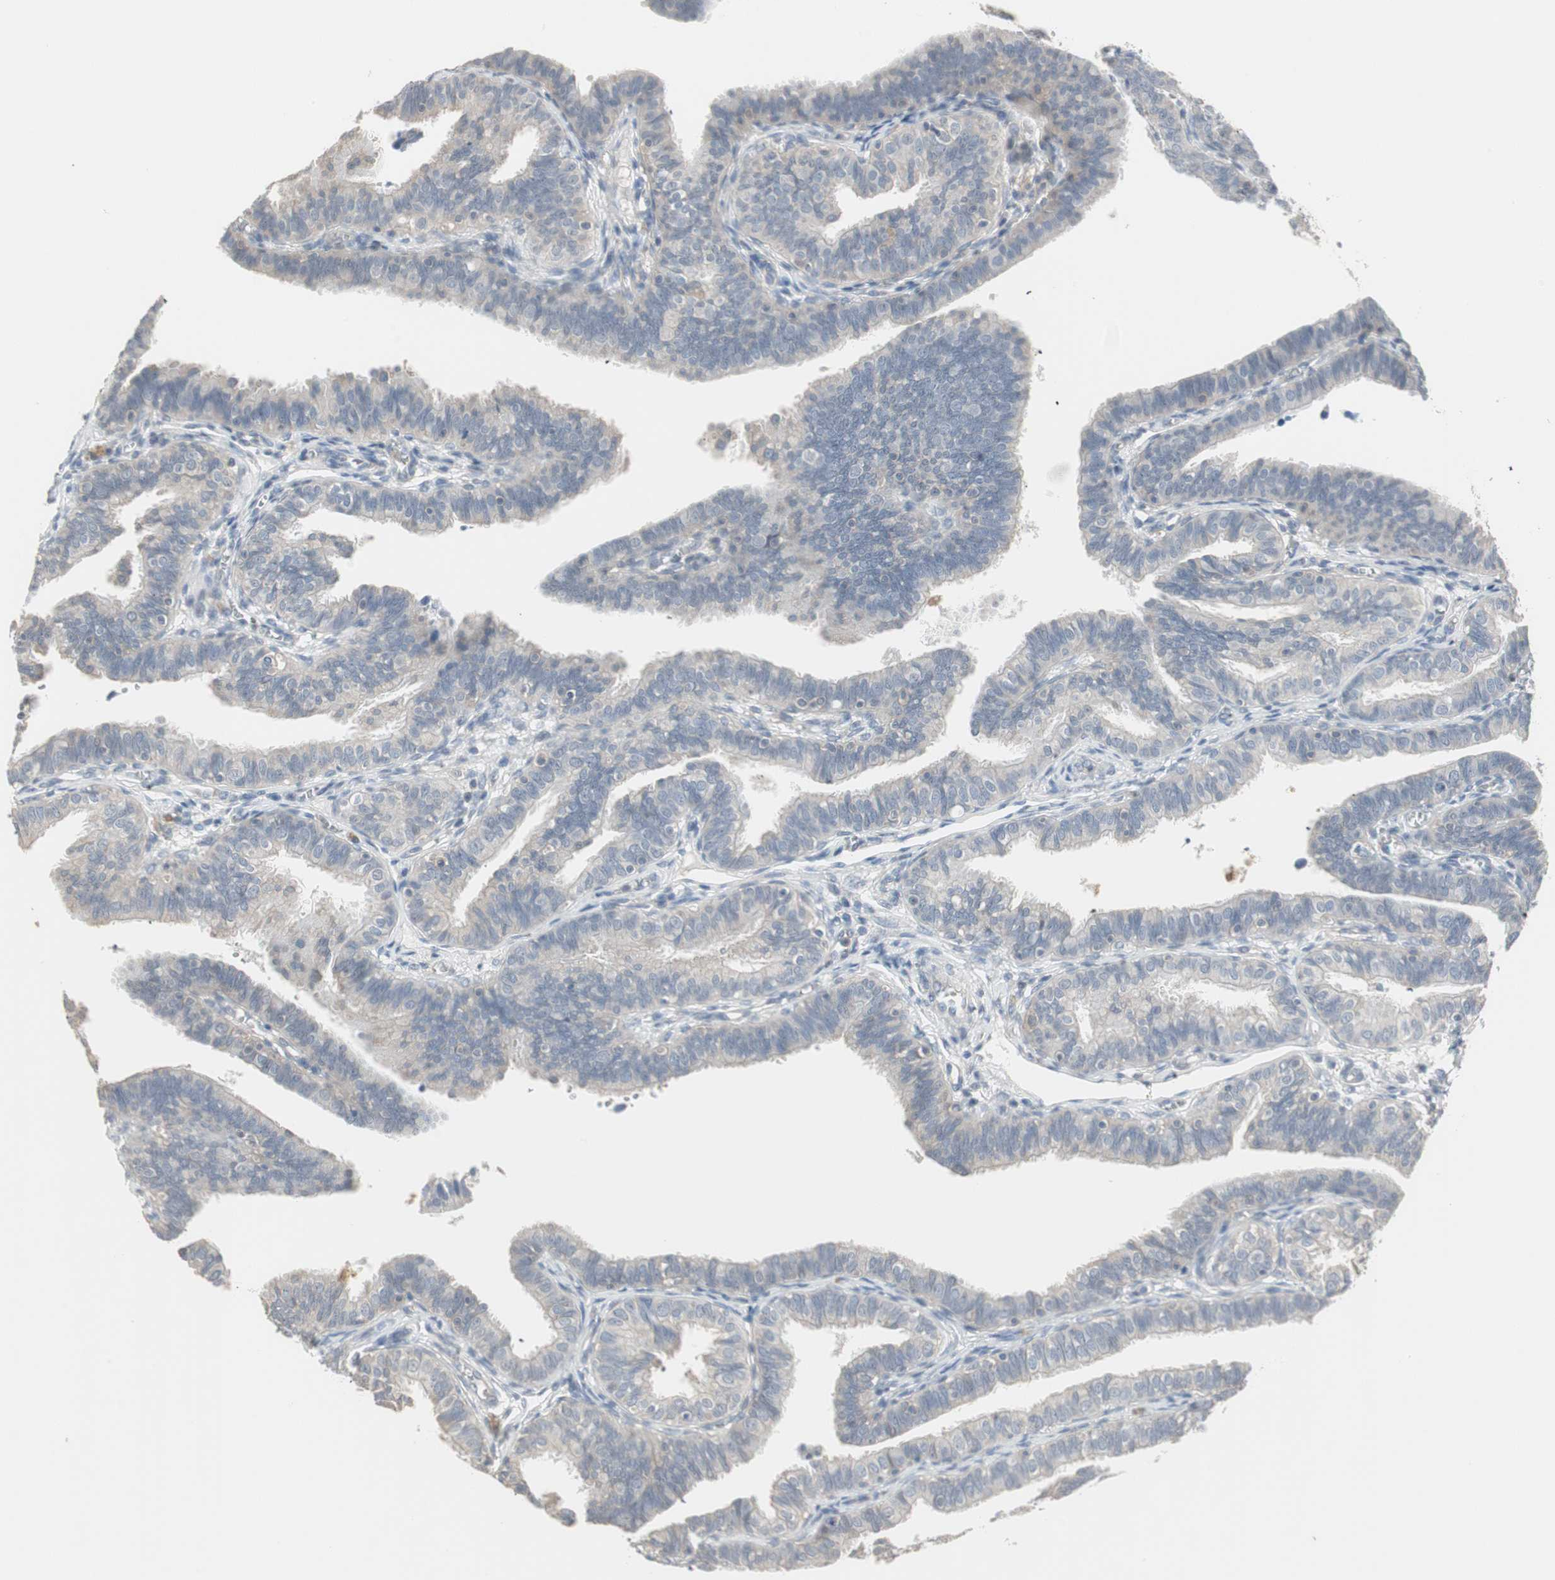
{"staining": {"intensity": "weak", "quantity": "25%-75%", "location": "cytoplasmic/membranous"}, "tissue": "fallopian tube", "cell_type": "Glandular cells", "image_type": "normal", "snomed": [{"axis": "morphology", "description": "Normal tissue, NOS"}, {"axis": "topography", "description": "Fallopian tube"}], "caption": "A photomicrograph showing weak cytoplasmic/membranous staining in approximately 25%-75% of glandular cells in unremarkable fallopian tube, as visualized by brown immunohistochemical staining.", "gene": "ZFP36", "patient": {"sex": "female", "age": 46}}